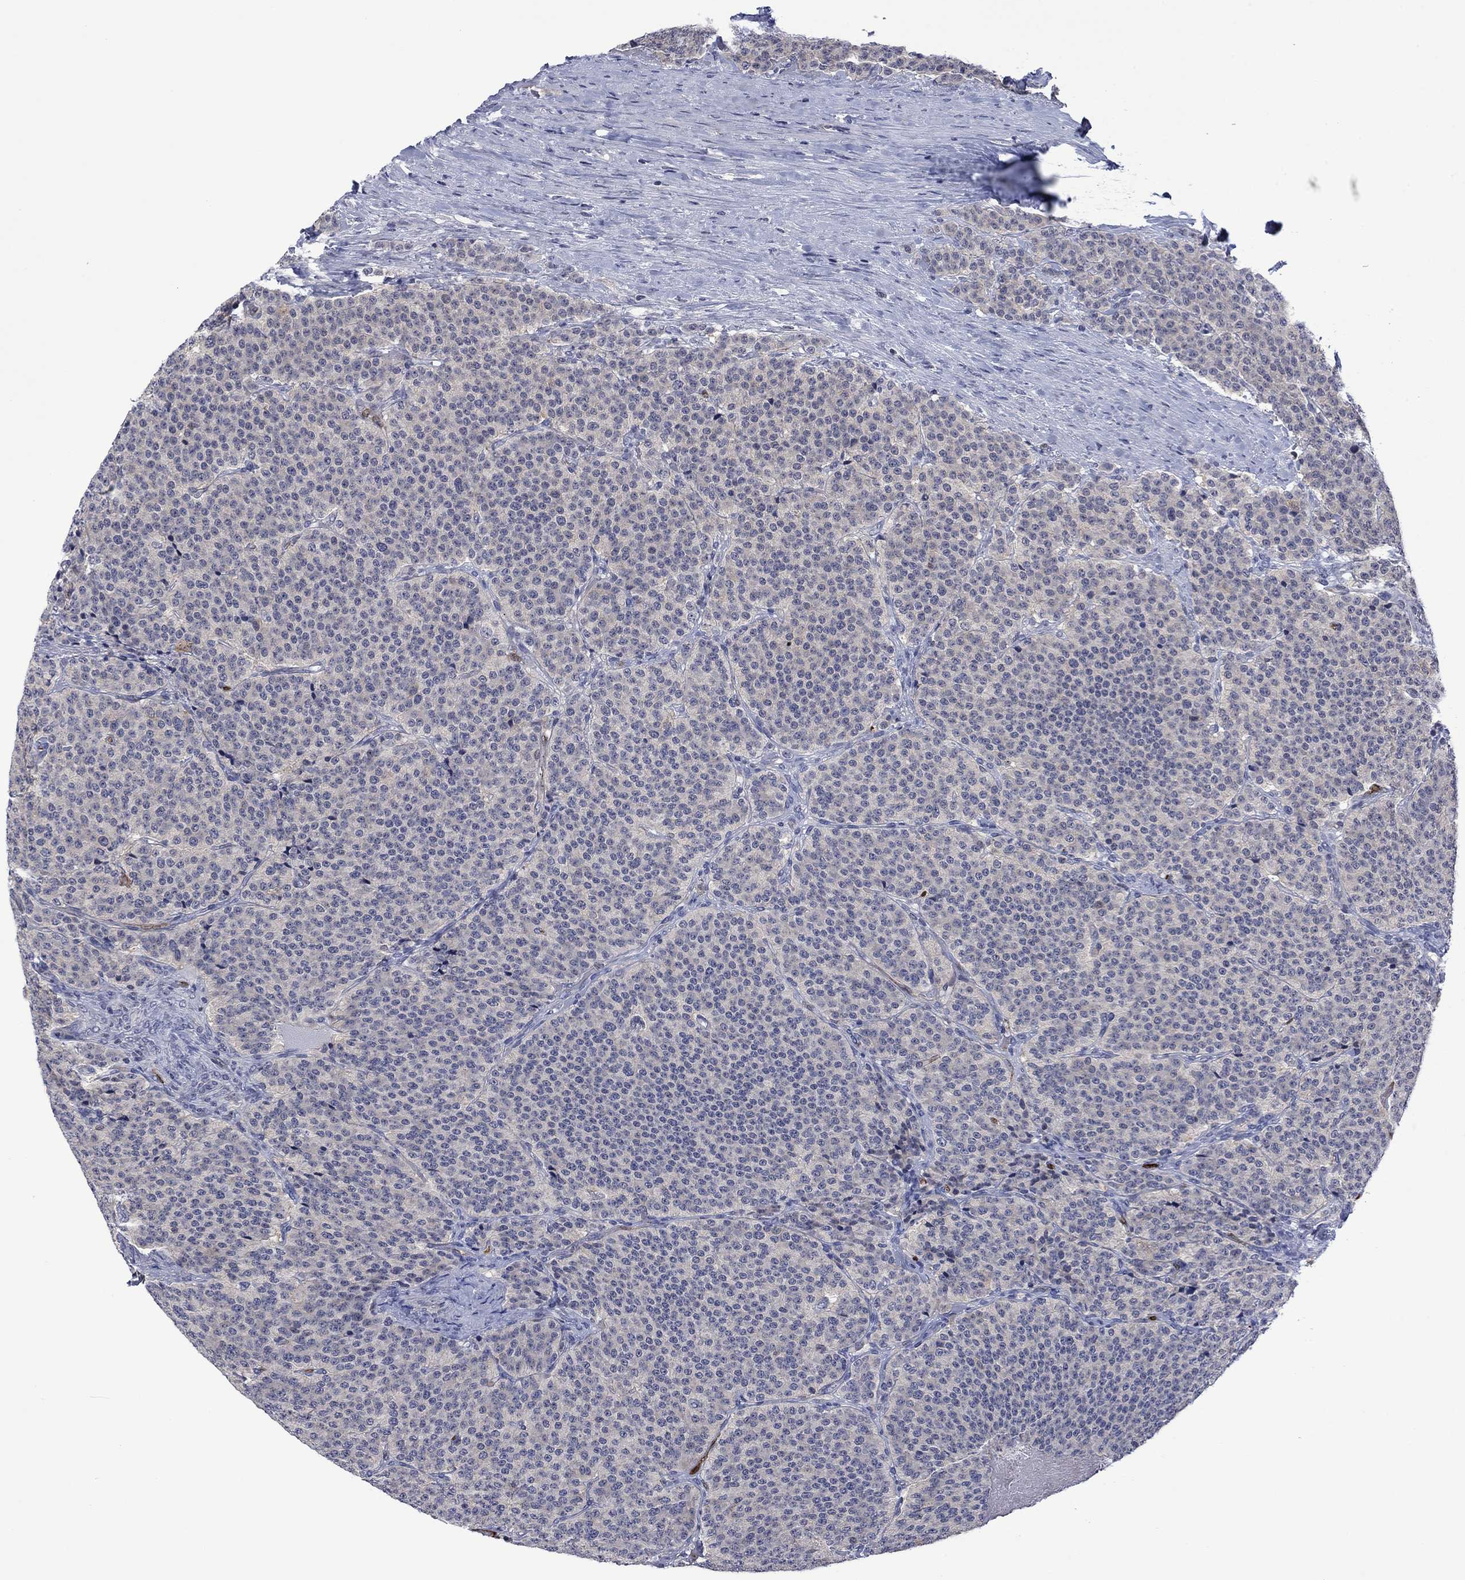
{"staining": {"intensity": "negative", "quantity": "none", "location": "none"}, "tissue": "carcinoid", "cell_type": "Tumor cells", "image_type": "cancer", "snomed": [{"axis": "morphology", "description": "Carcinoid, malignant, NOS"}, {"axis": "topography", "description": "Small intestine"}], "caption": "Tumor cells are negative for brown protein staining in malignant carcinoid.", "gene": "AGL", "patient": {"sex": "female", "age": 58}}